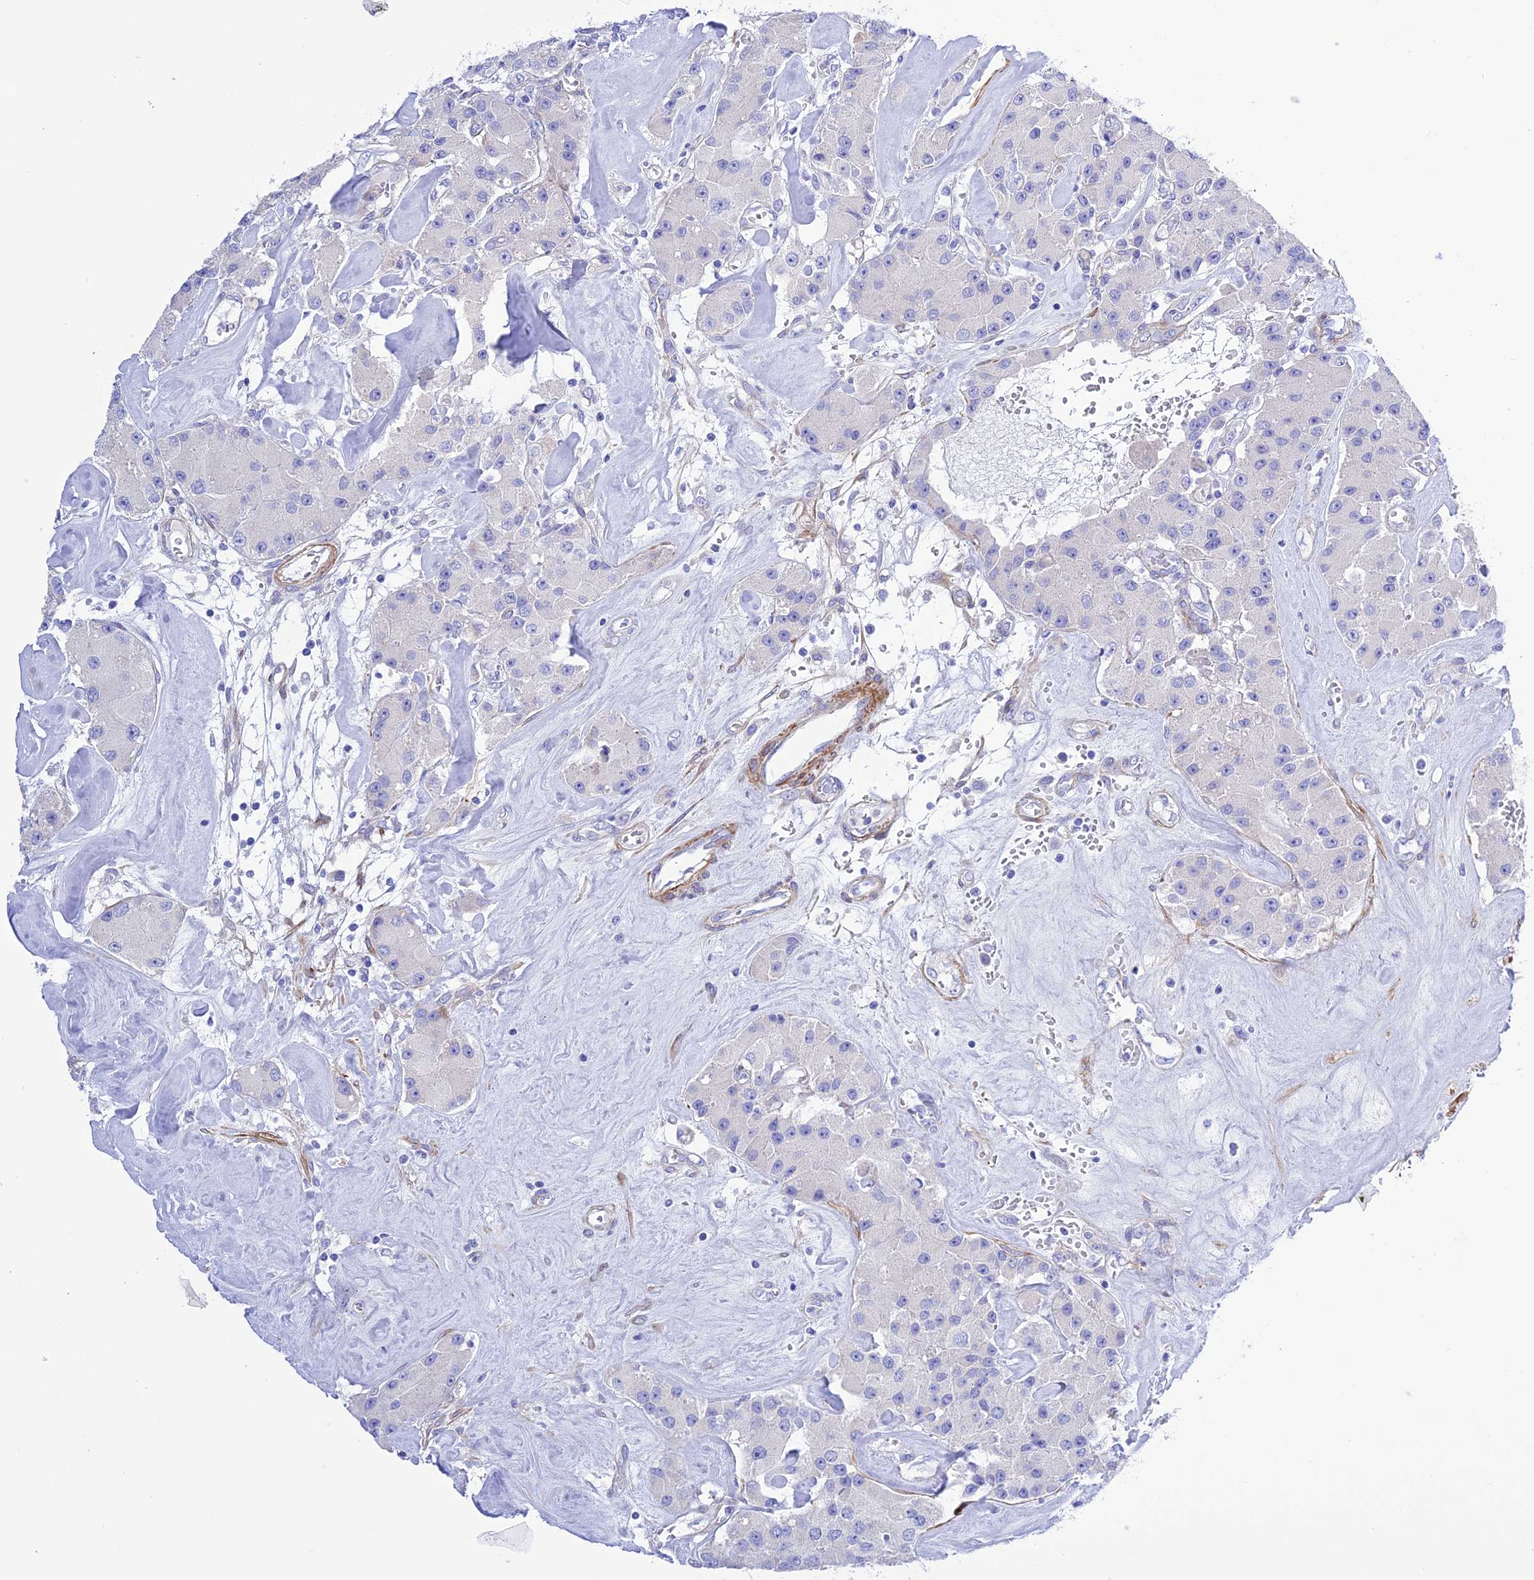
{"staining": {"intensity": "negative", "quantity": "none", "location": "none"}, "tissue": "carcinoid", "cell_type": "Tumor cells", "image_type": "cancer", "snomed": [{"axis": "morphology", "description": "Carcinoid, malignant, NOS"}, {"axis": "topography", "description": "Pancreas"}], "caption": "IHC micrograph of human carcinoid stained for a protein (brown), which exhibits no expression in tumor cells.", "gene": "FRA10AC1", "patient": {"sex": "male", "age": 41}}